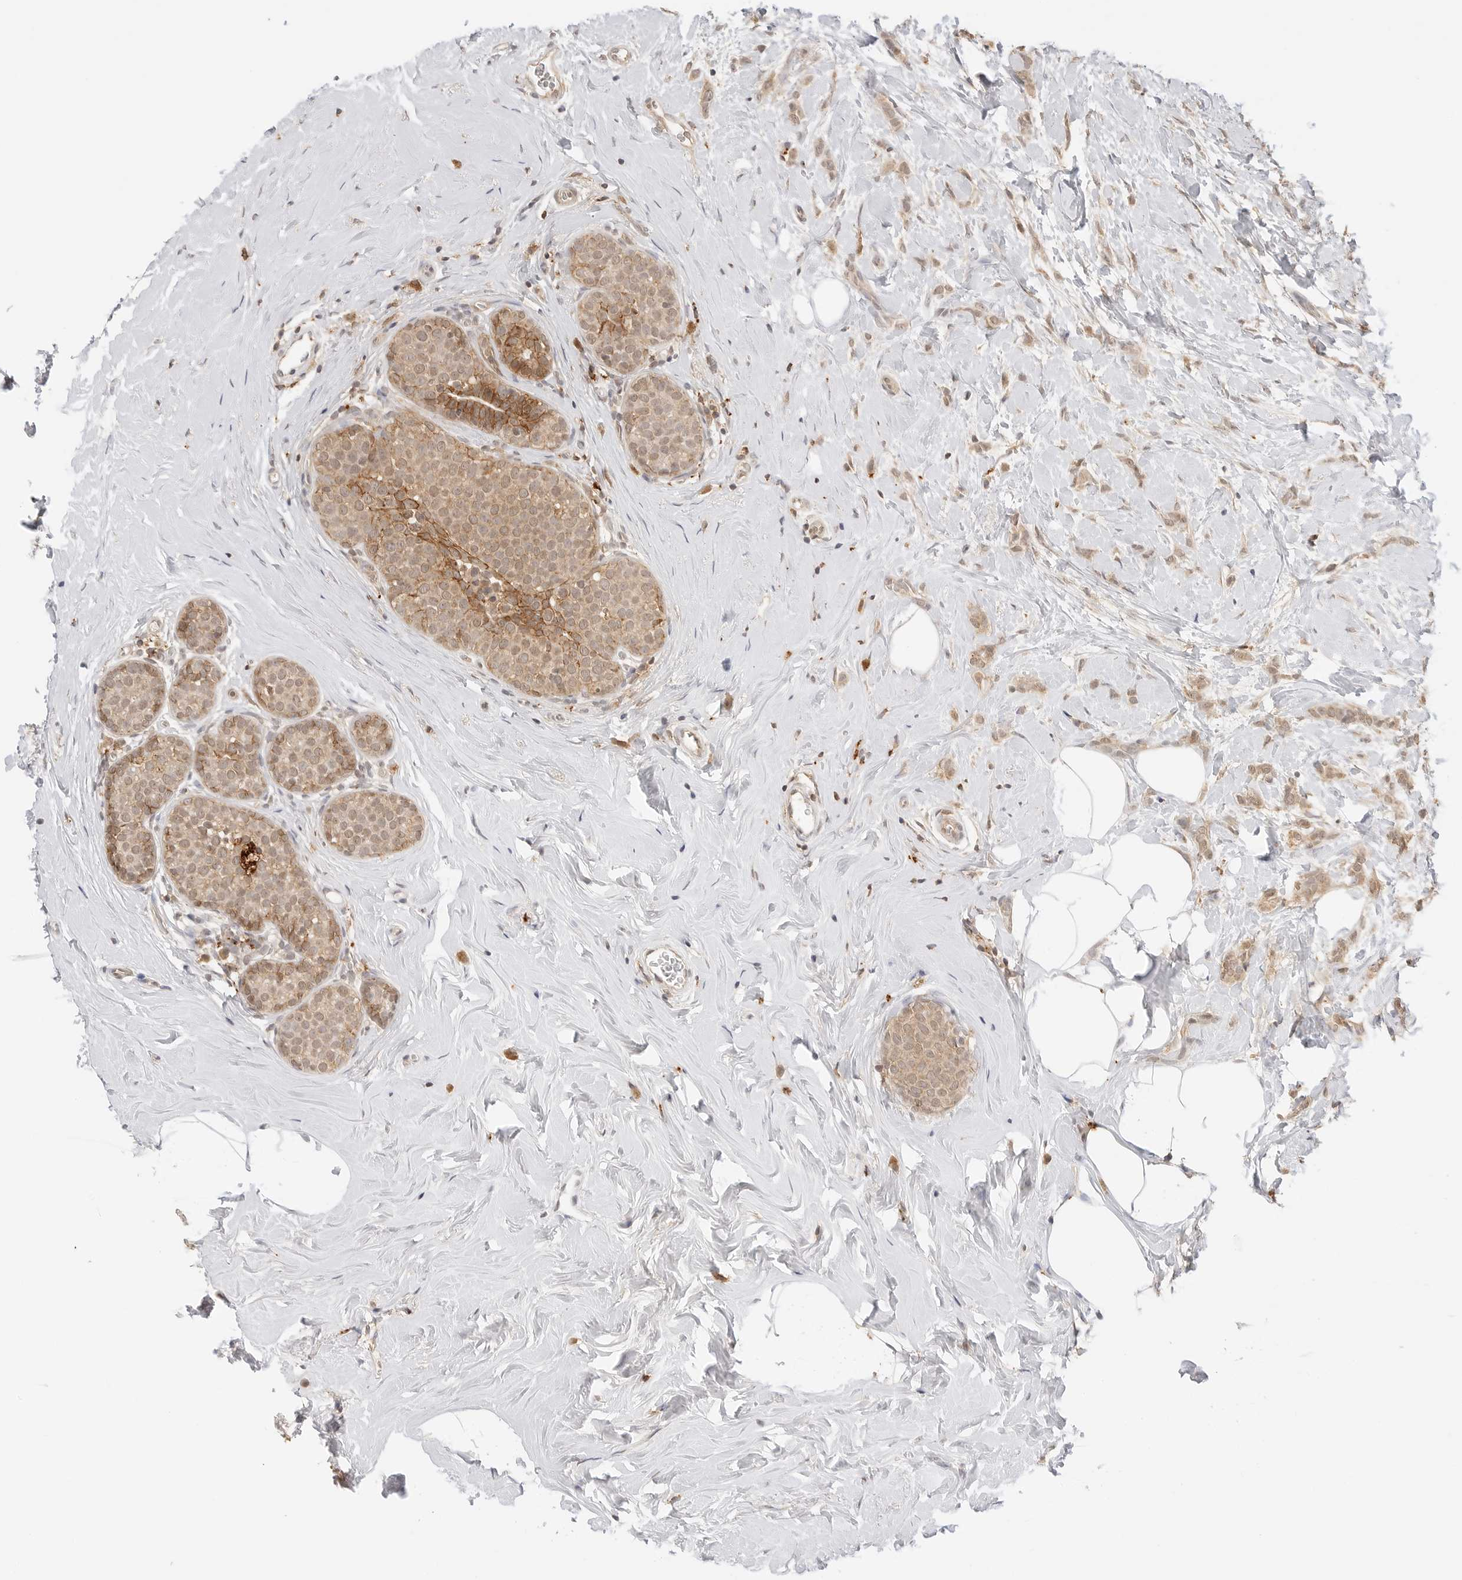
{"staining": {"intensity": "moderate", "quantity": ">75%", "location": "cytoplasmic/membranous"}, "tissue": "breast cancer", "cell_type": "Tumor cells", "image_type": "cancer", "snomed": [{"axis": "morphology", "description": "Lobular carcinoma, in situ"}, {"axis": "morphology", "description": "Lobular carcinoma"}, {"axis": "topography", "description": "Breast"}], "caption": "Brown immunohistochemical staining in human breast cancer (lobular carcinoma in situ) exhibits moderate cytoplasmic/membranous expression in about >75% of tumor cells. (Brightfield microscopy of DAB IHC at high magnification).", "gene": "EPHA1", "patient": {"sex": "female", "age": 41}}